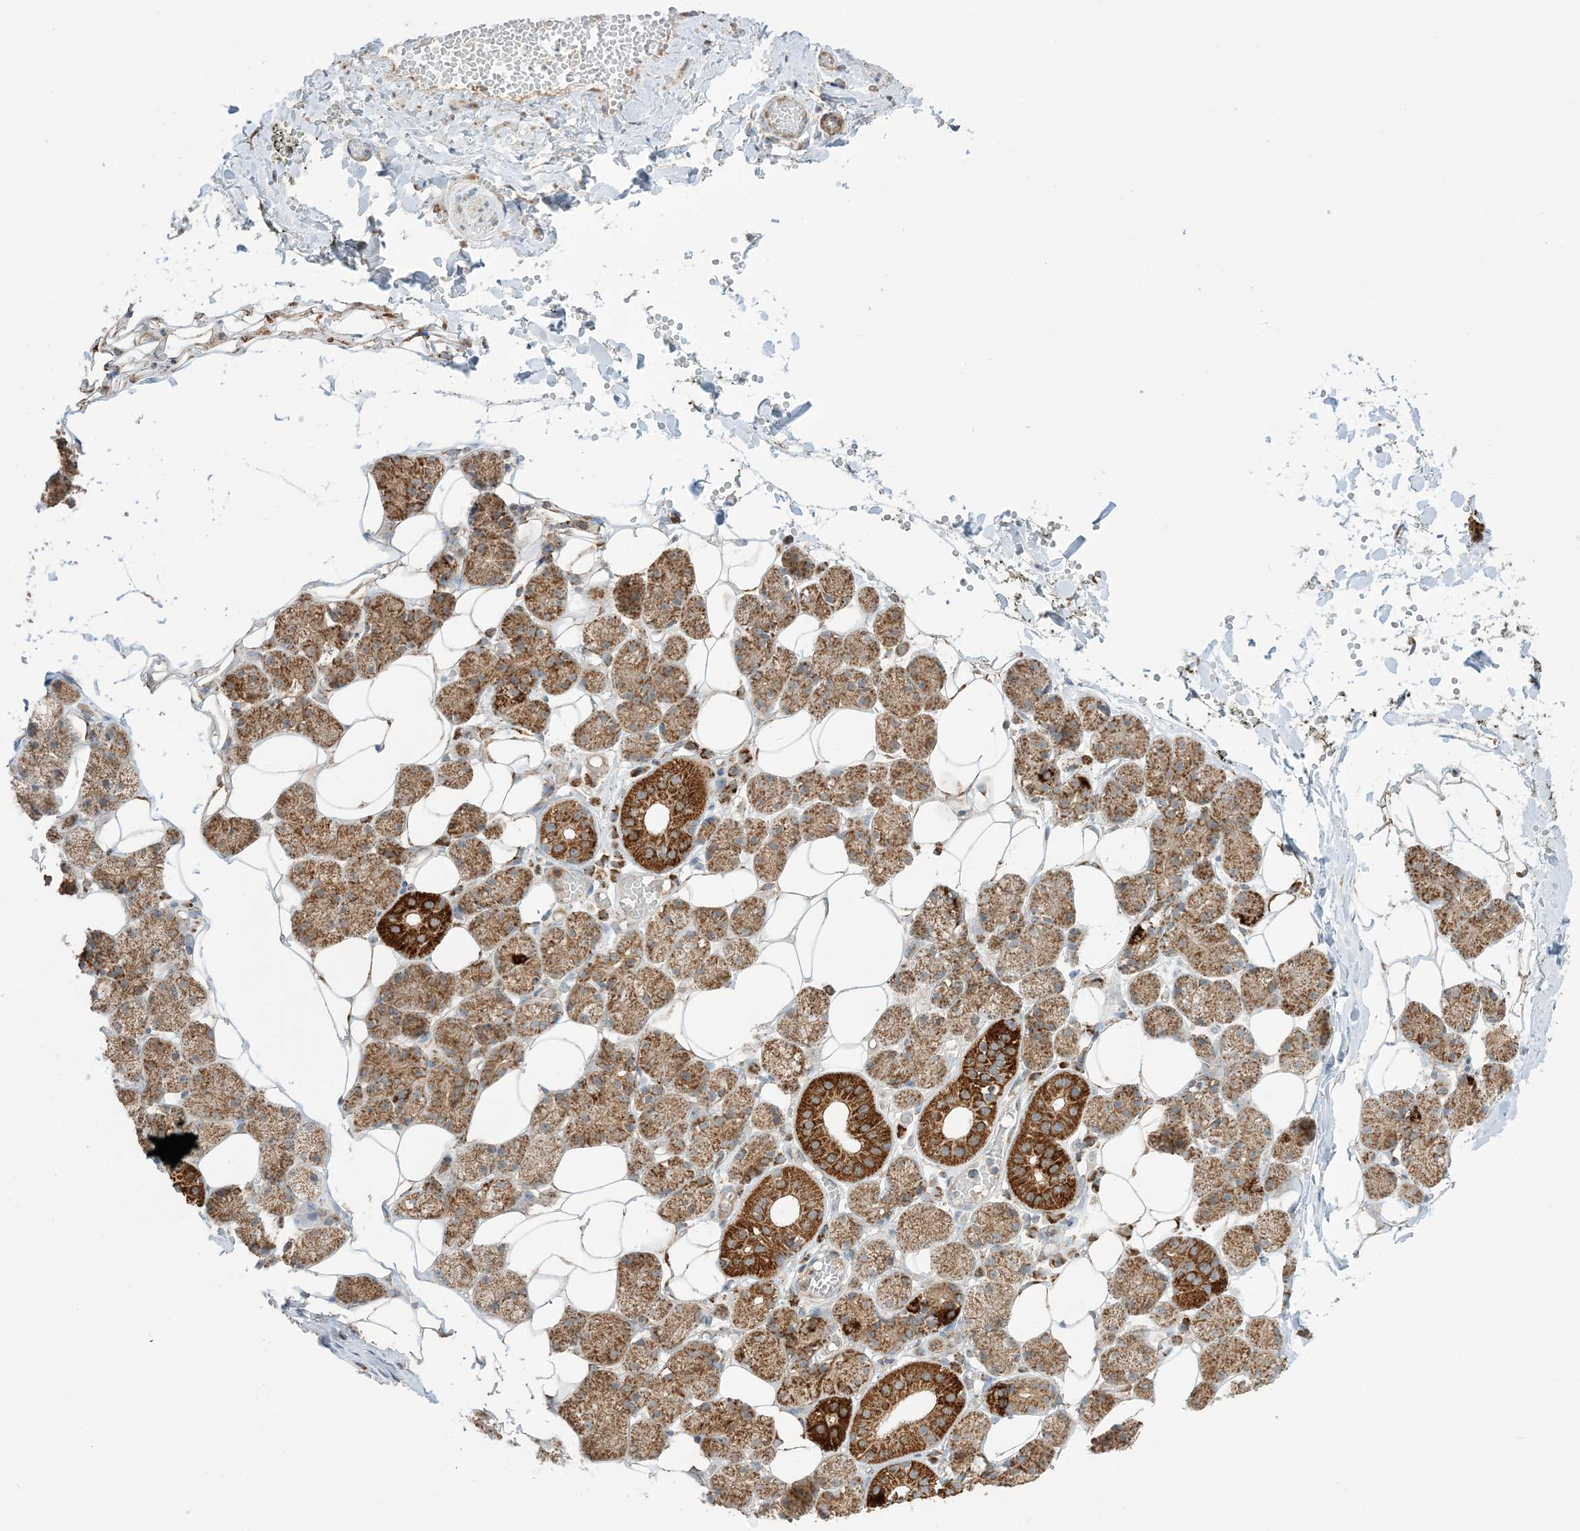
{"staining": {"intensity": "strong", "quantity": ">75%", "location": "cytoplasmic/membranous"}, "tissue": "salivary gland", "cell_type": "Glandular cells", "image_type": "normal", "snomed": [{"axis": "morphology", "description": "Normal tissue, NOS"}, {"axis": "topography", "description": "Salivary gland"}], "caption": "The micrograph exhibits staining of normal salivary gland, revealing strong cytoplasmic/membranous protein staining (brown color) within glandular cells.", "gene": "N4BP3", "patient": {"sex": "female", "age": 33}}